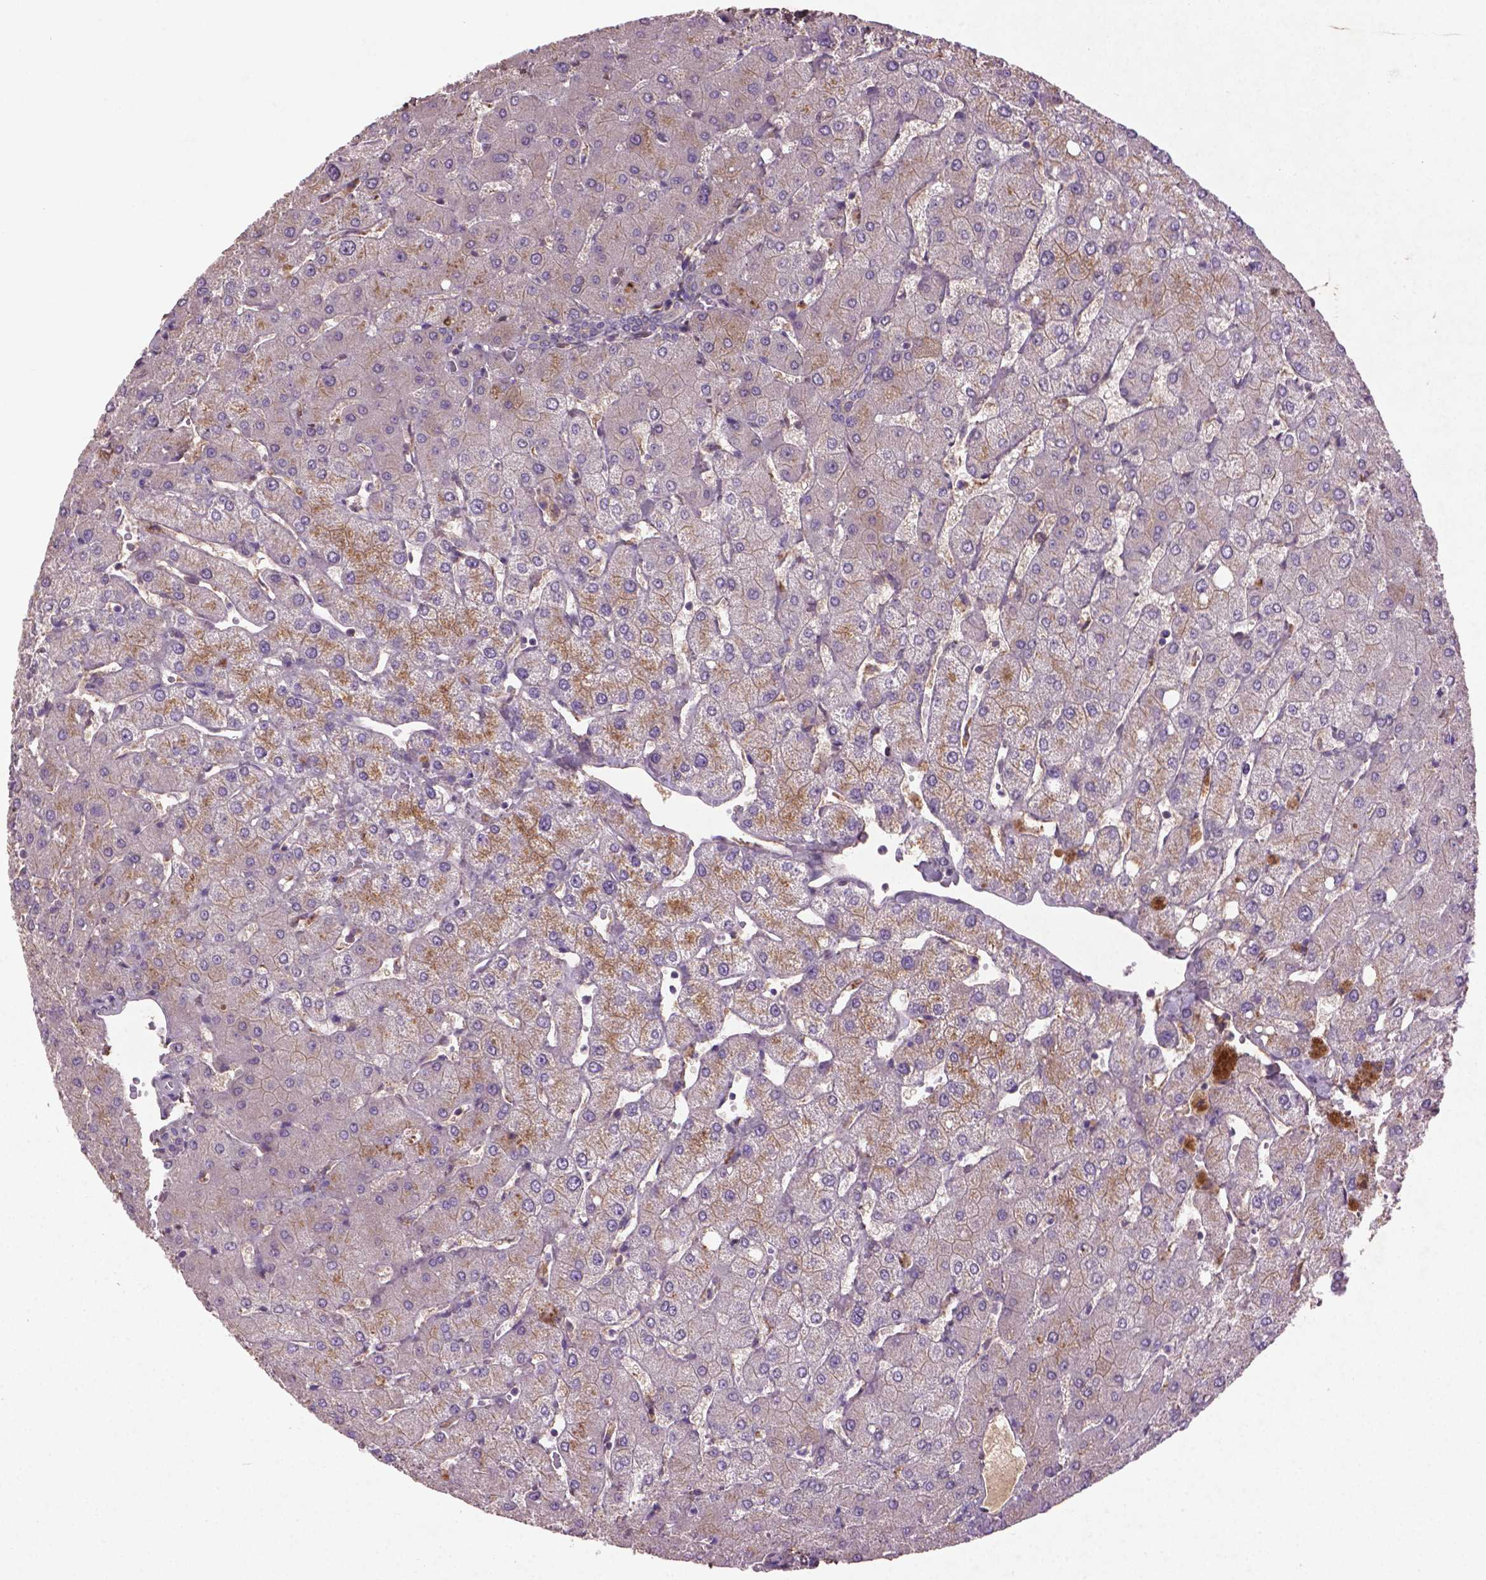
{"staining": {"intensity": "negative", "quantity": "none", "location": "none"}, "tissue": "liver", "cell_type": "Cholangiocytes", "image_type": "normal", "snomed": [{"axis": "morphology", "description": "Normal tissue, NOS"}, {"axis": "topography", "description": "Liver"}], "caption": "Immunohistochemistry of benign human liver exhibits no staining in cholangiocytes. (Brightfield microscopy of DAB immunohistochemistry at high magnification).", "gene": "SOX17", "patient": {"sex": "female", "age": 54}}